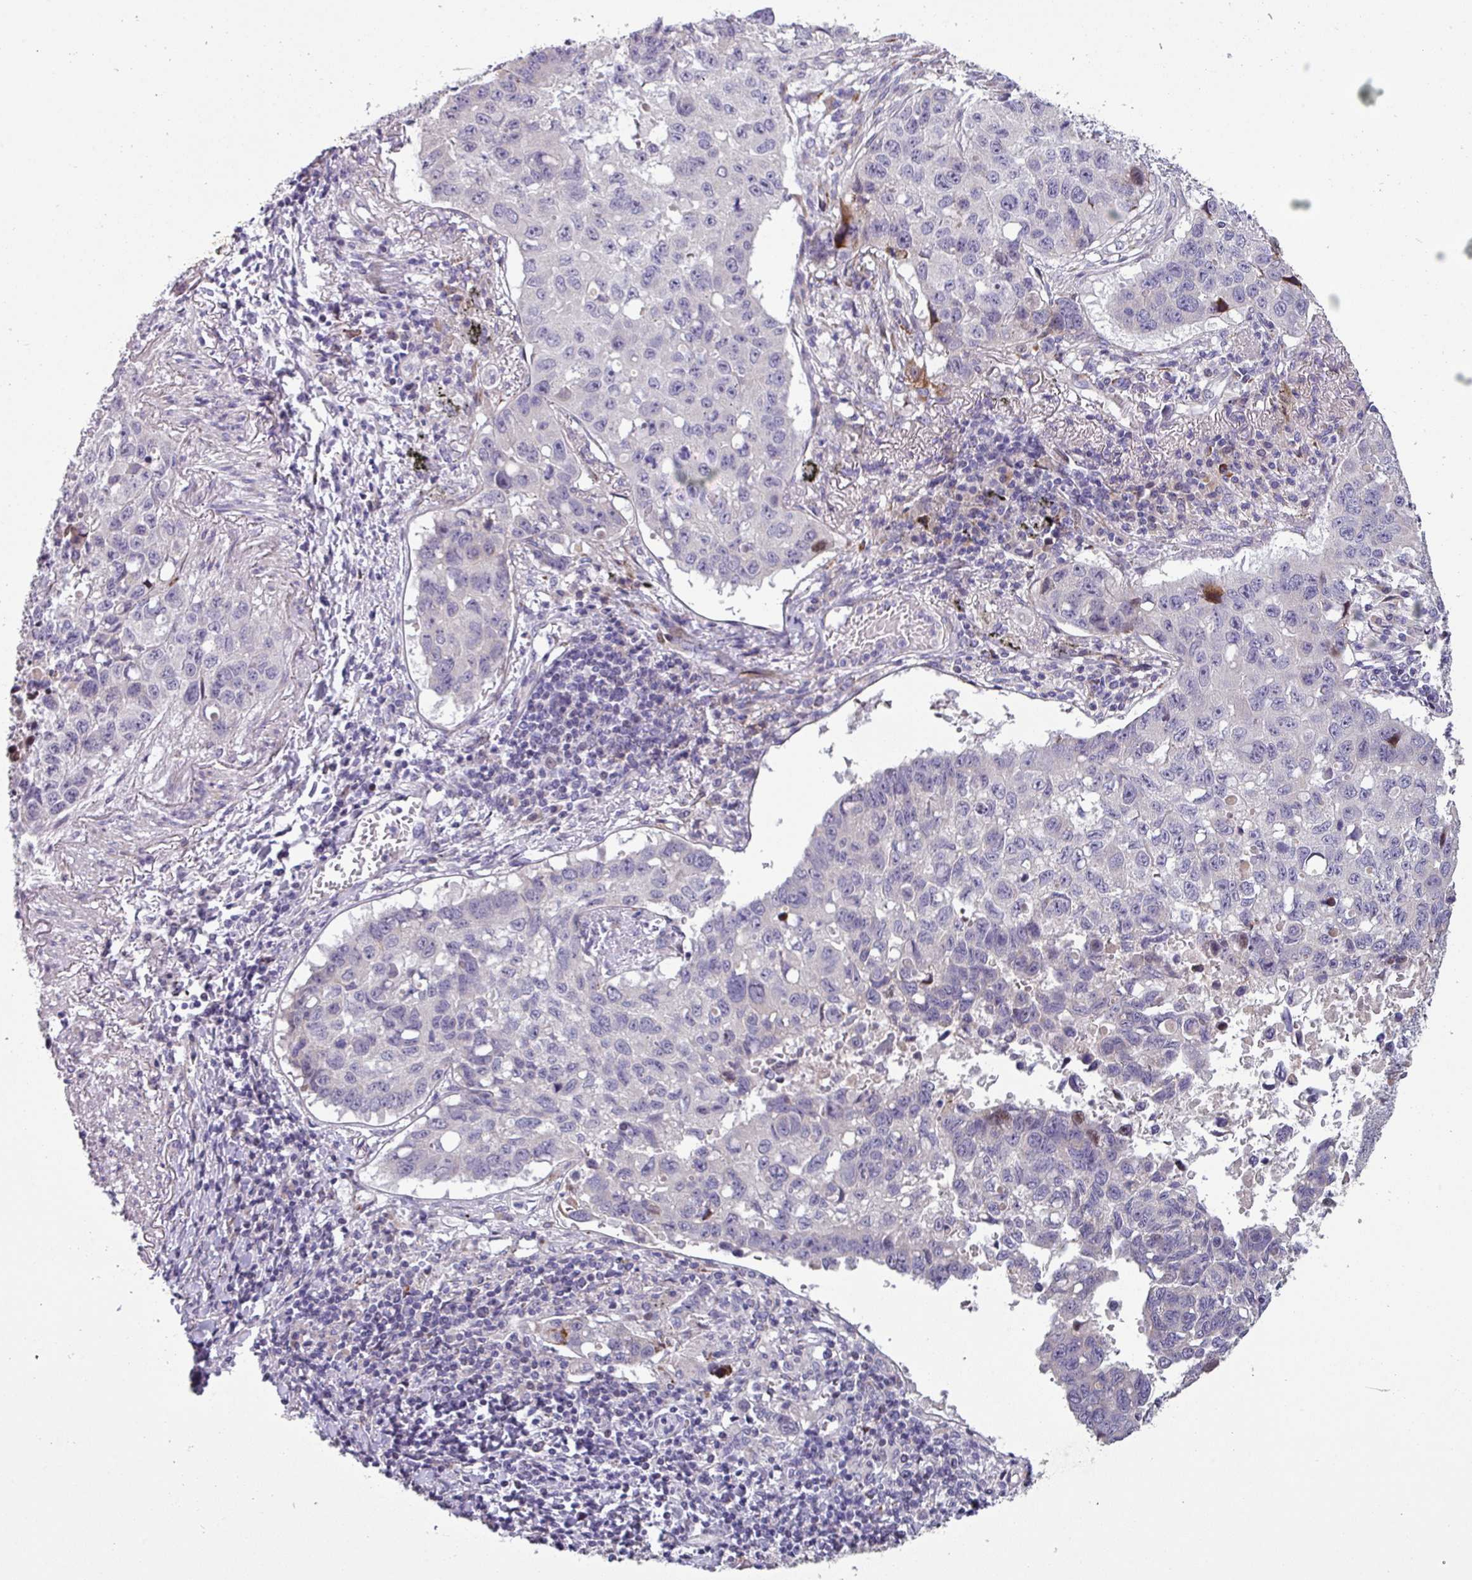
{"staining": {"intensity": "negative", "quantity": "none", "location": "none"}, "tissue": "lung cancer", "cell_type": "Tumor cells", "image_type": "cancer", "snomed": [{"axis": "morphology", "description": "Squamous cell carcinoma, NOS"}, {"axis": "topography", "description": "Lung"}], "caption": "This is an IHC photomicrograph of human lung cancer (squamous cell carcinoma). There is no positivity in tumor cells.", "gene": "KLHL3", "patient": {"sex": "male", "age": 60}}